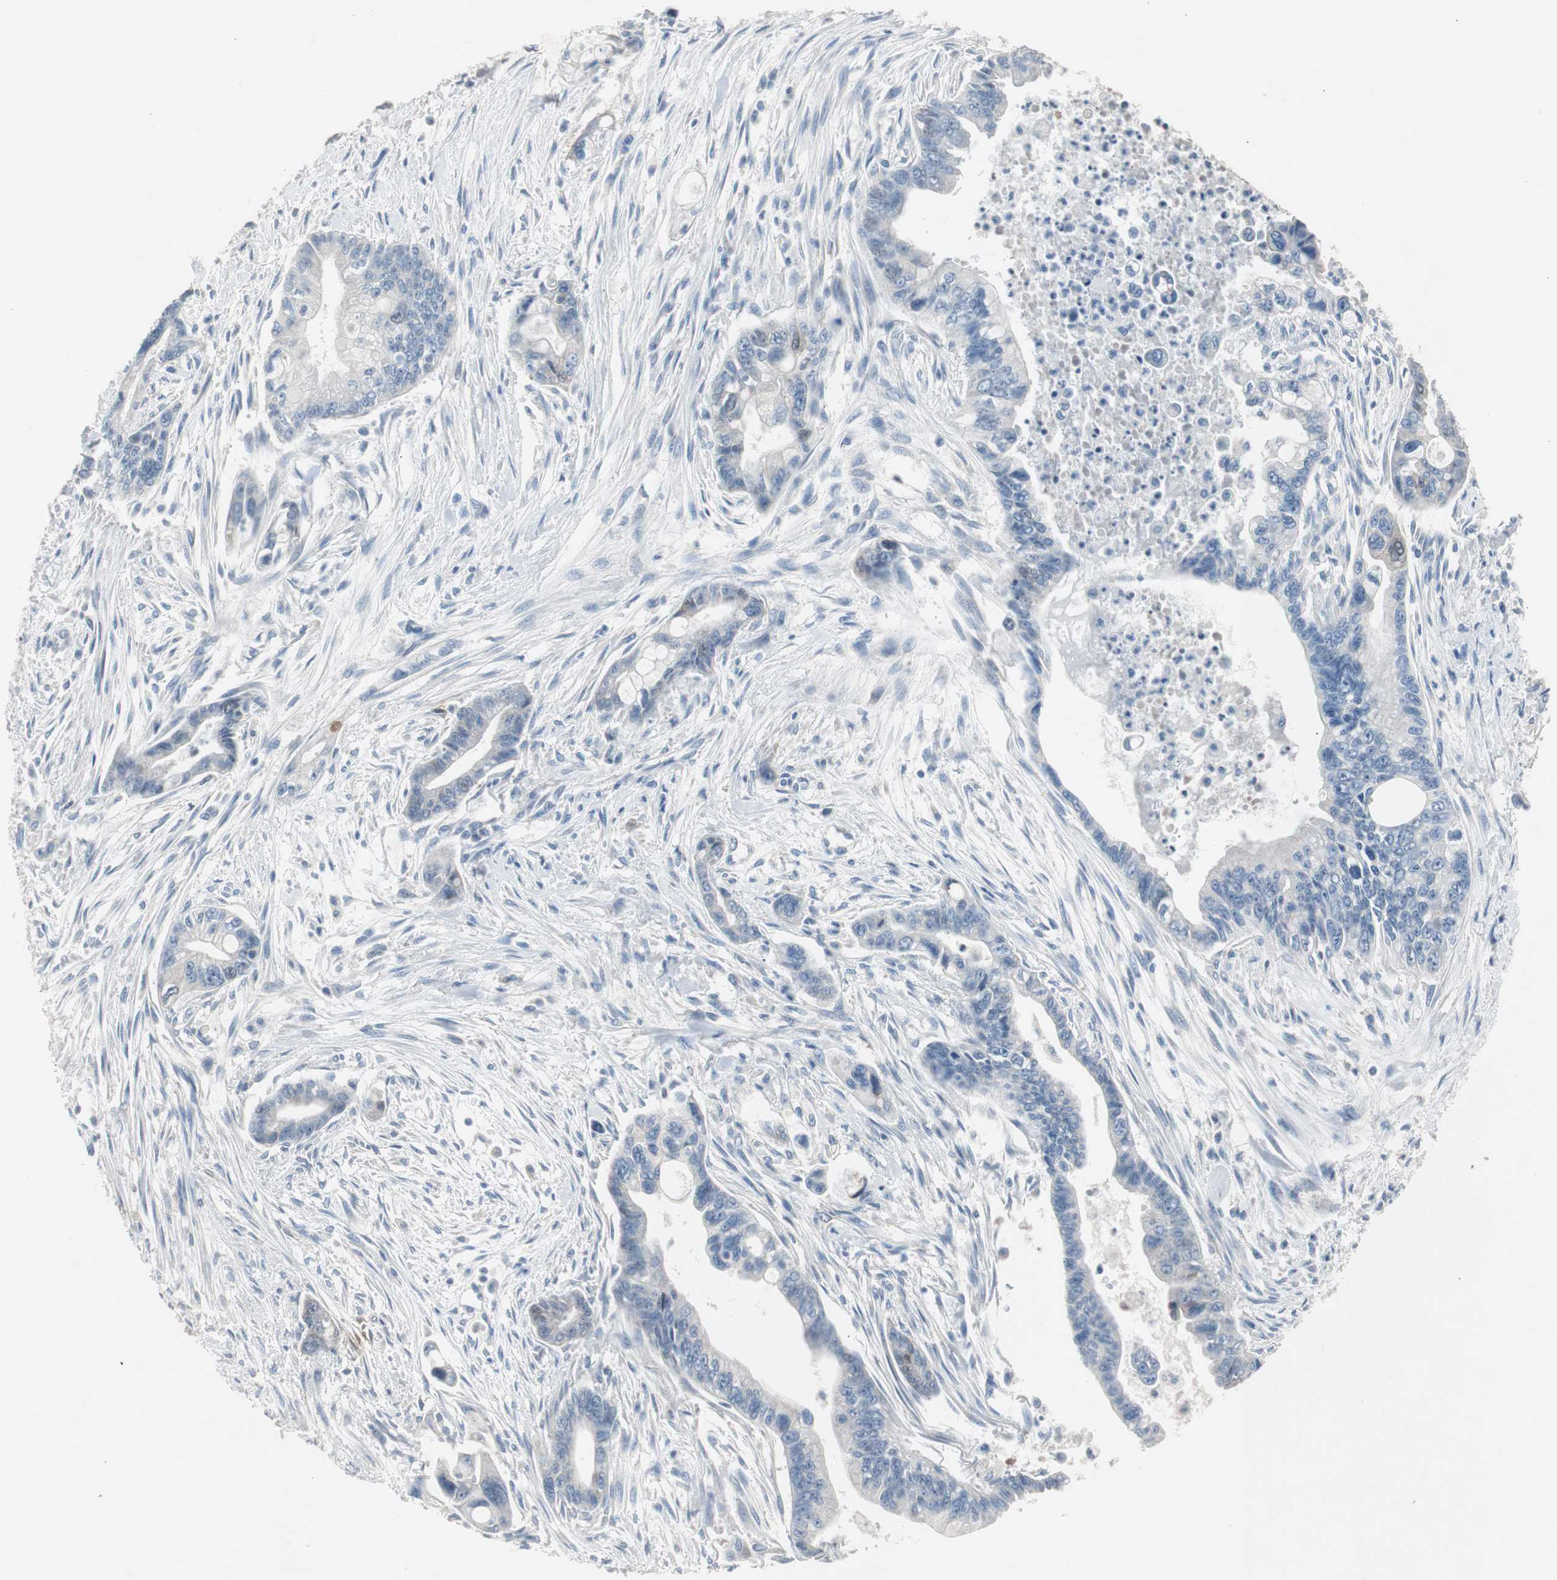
{"staining": {"intensity": "negative", "quantity": "none", "location": "none"}, "tissue": "pancreatic cancer", "cell_type": "Tumor cells", "image_type": "cancer", "snomed": [{"axis": "morphology", "description": "Adenocarcinoma, NOS"}, {"axis": "topography", "description": "Pancreas"}], "caption": "DAB (3,3'-diaminobenzidine) immunohistochemical staining of pancreatic cancer reveals no significant positivity in tumor cells.", "gene": "TK1", "patient": {"sex": "male", "age": 70}}